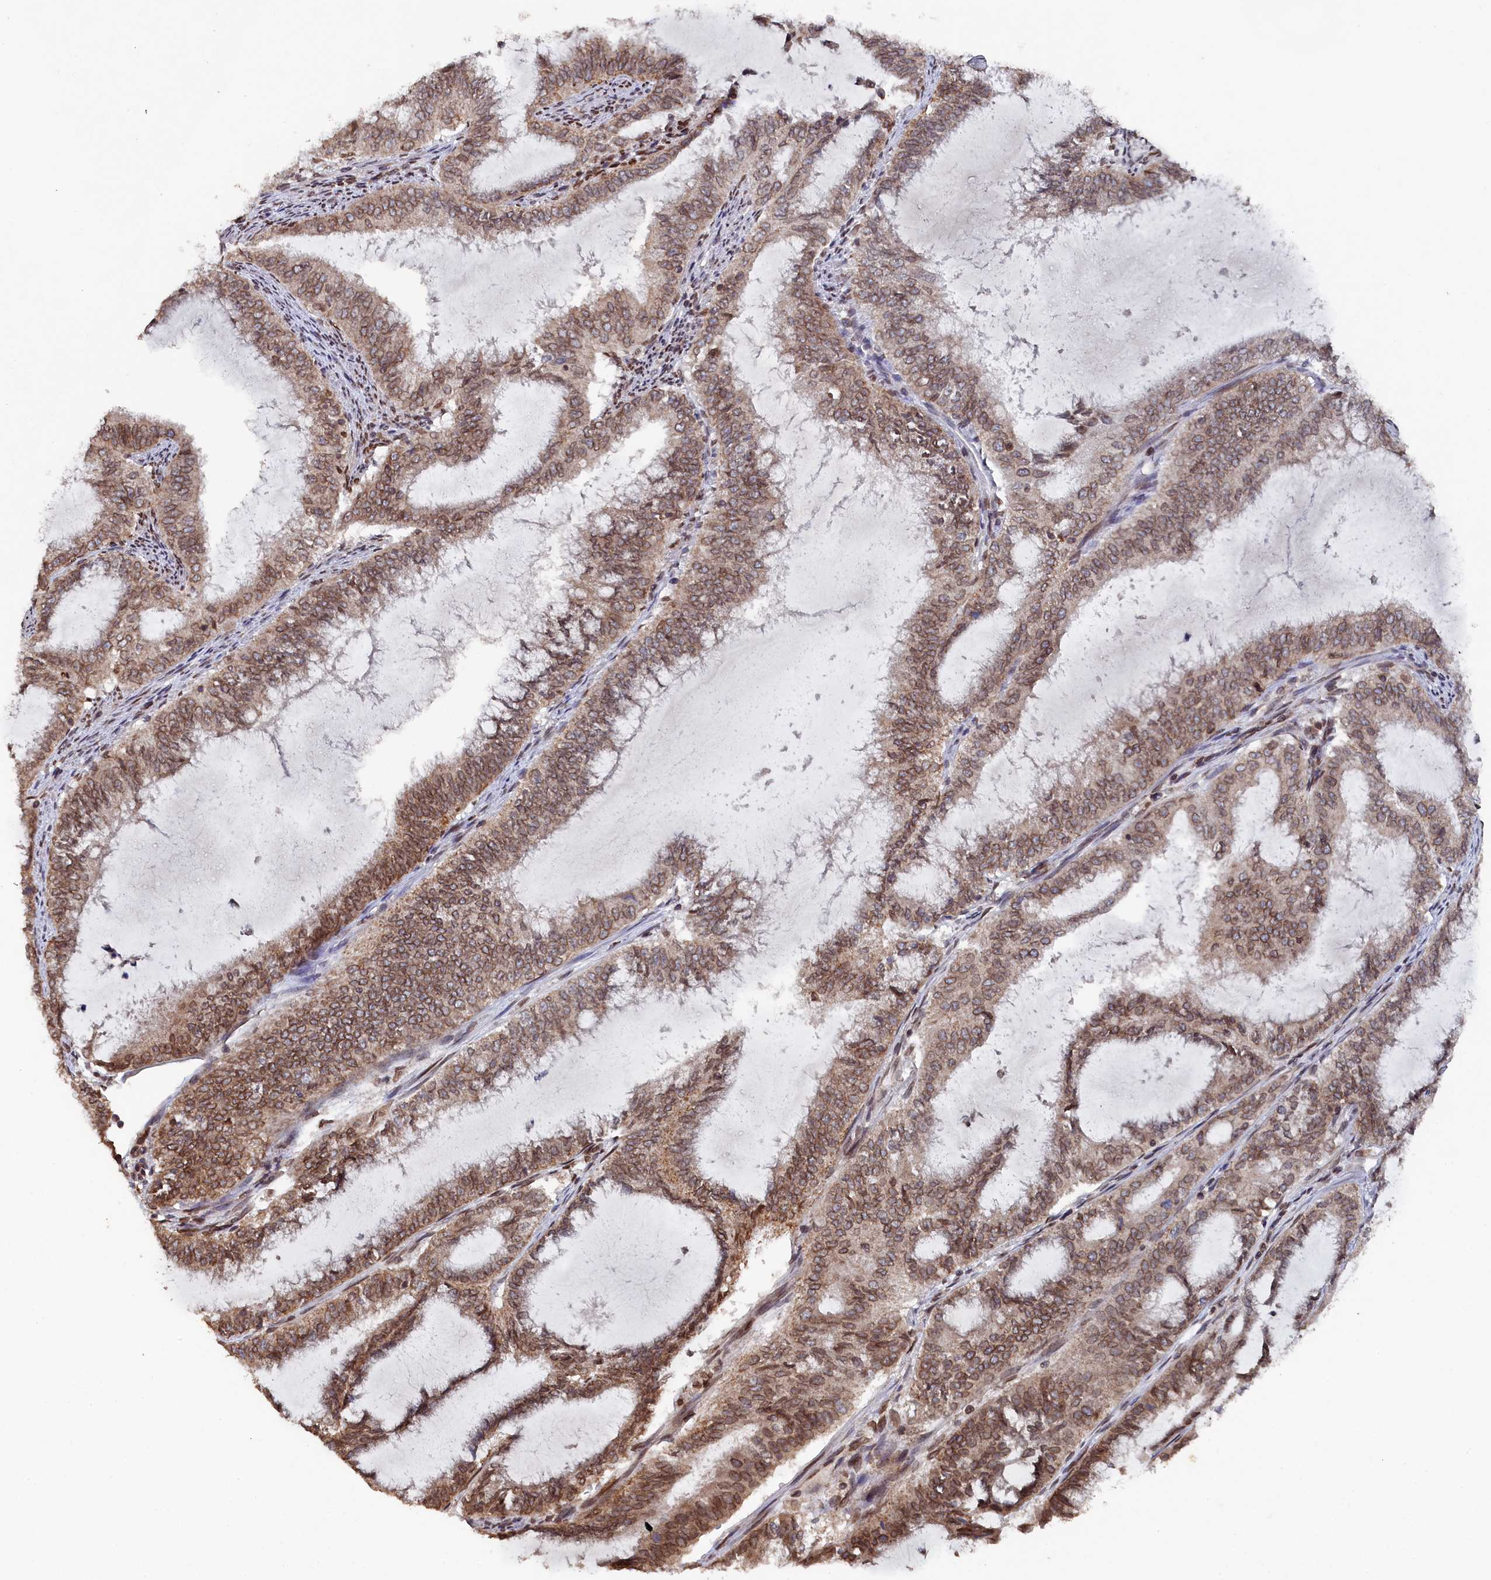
{"staining": {"intensity": "moderate", "quantity": ">75%", "location": "cytoplasmic/membranous,nuclear"}, "tissue": "endometrial cancer", "cell_type": "Tumor cells", "image_type": "cancer", "snomed": [{"axis": "morphology", "description": "Adenocarcinoma, NOS"}, {"axis": "topography", "description": "Endometrium"}], "caption": "Protein expression analysis of endometrial cancer reveals moderate cytoplasmic/membranous and nuclear positivity in about >75% of tumor cells.", "gene": "ANKEF1", "patient": {"sex": "female", "age": 51}}